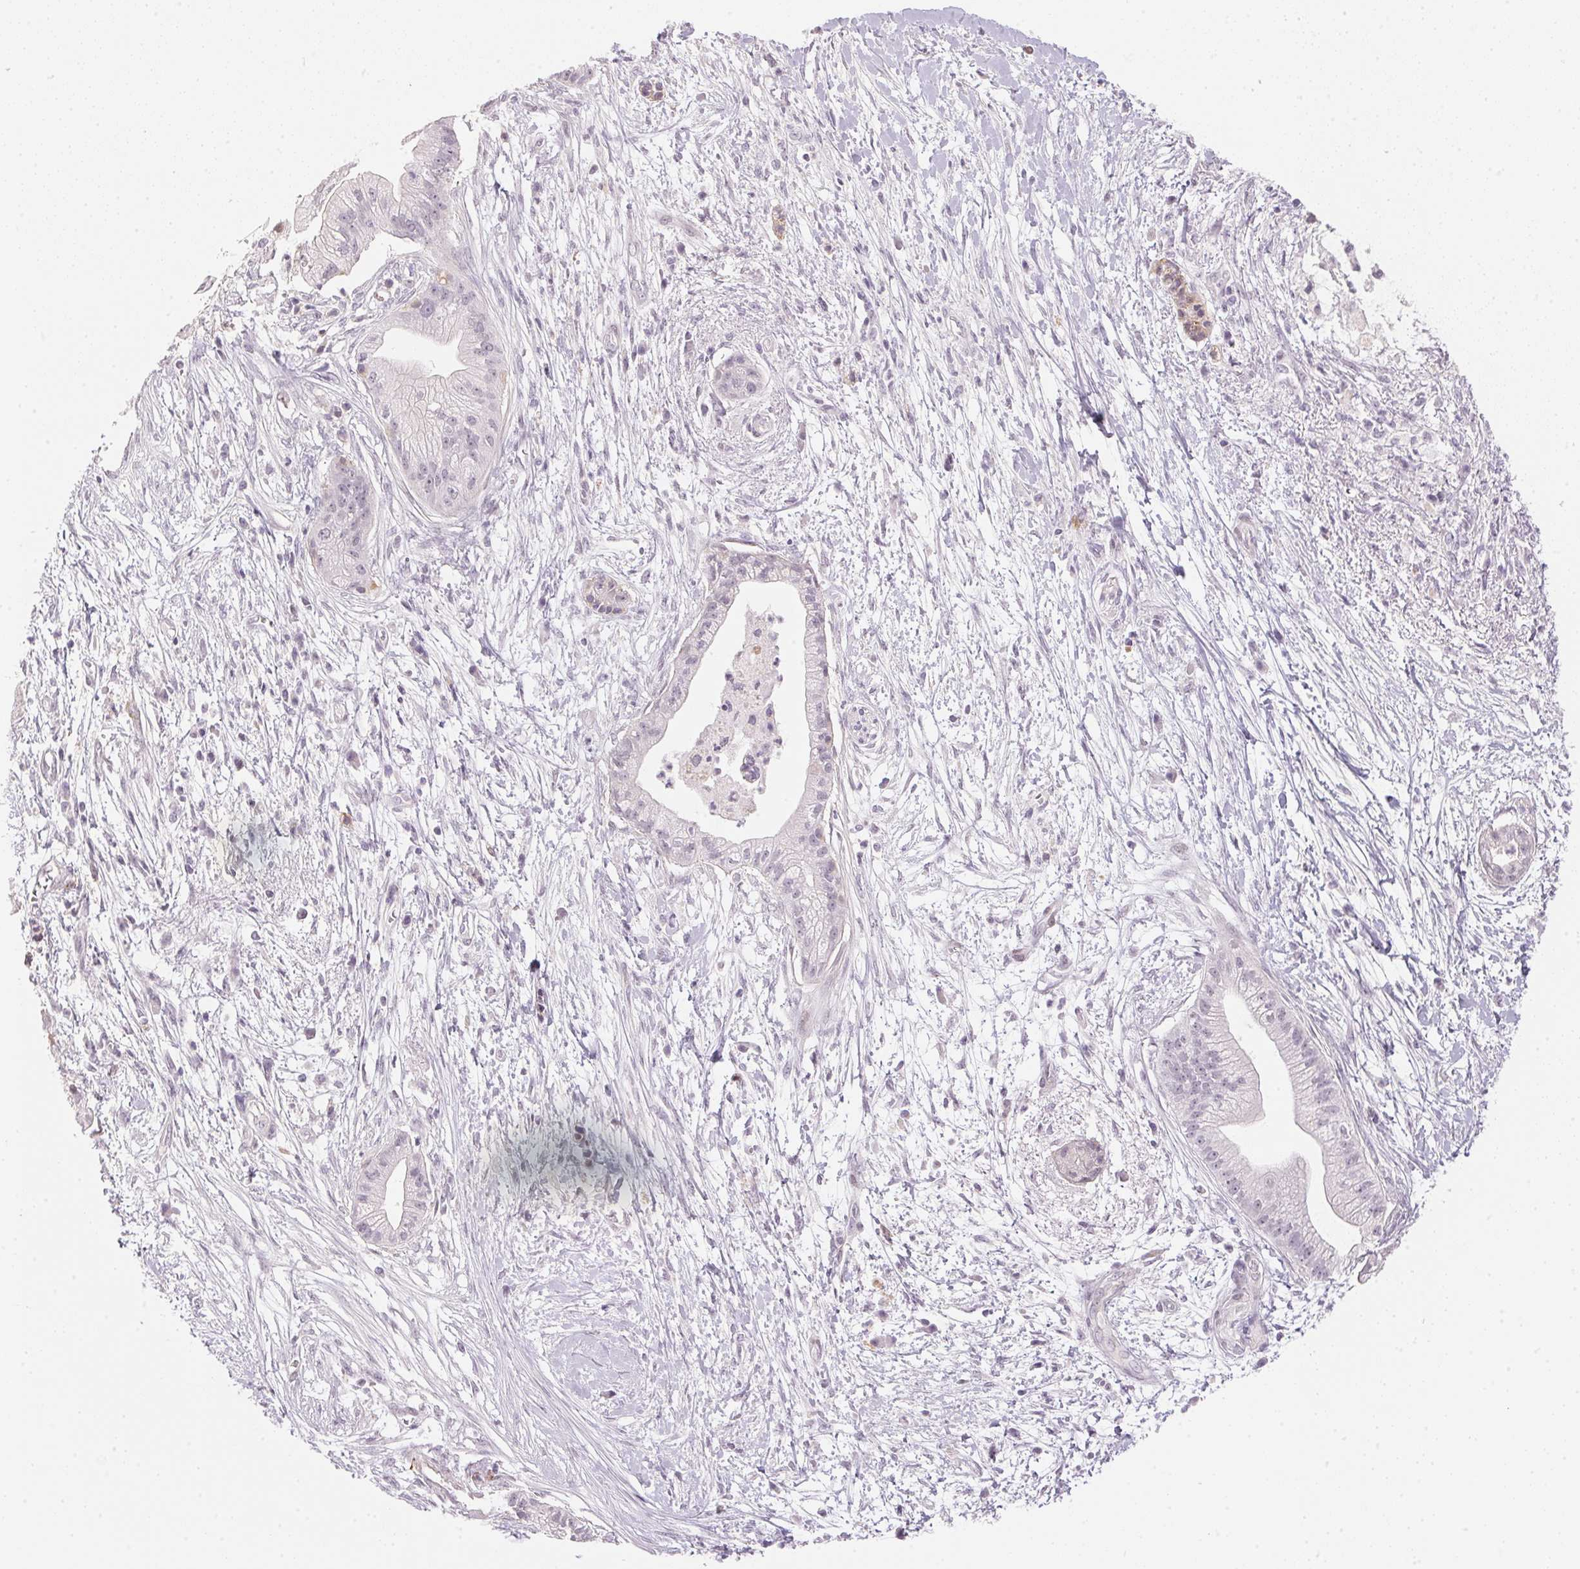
{"staining": {"intensity": "negative", "quantity": "none", "location": "none"}, "tissue": "pancreatic cancer", "cell_type": "Tumor cells", "image_type": "cancer", "snomed": [{"axis": "morphology", "description": "Normal tissue, NOS"}, {"axis": "morphology", "description": "Adenocarcinoma, NOS"}, {"axis": "topography", "description": "Lymph node"}, {"axis": "topography", "description": "Pancreas"}], "caption": "A high-resolution micrograph shows immunohistochemistry (IHC) staining of pancreatic cancer, which reveals no significant expression in tumor cells.", "gene": "GDAP1L1", "patient": {"sex": "female", "age": 58}}